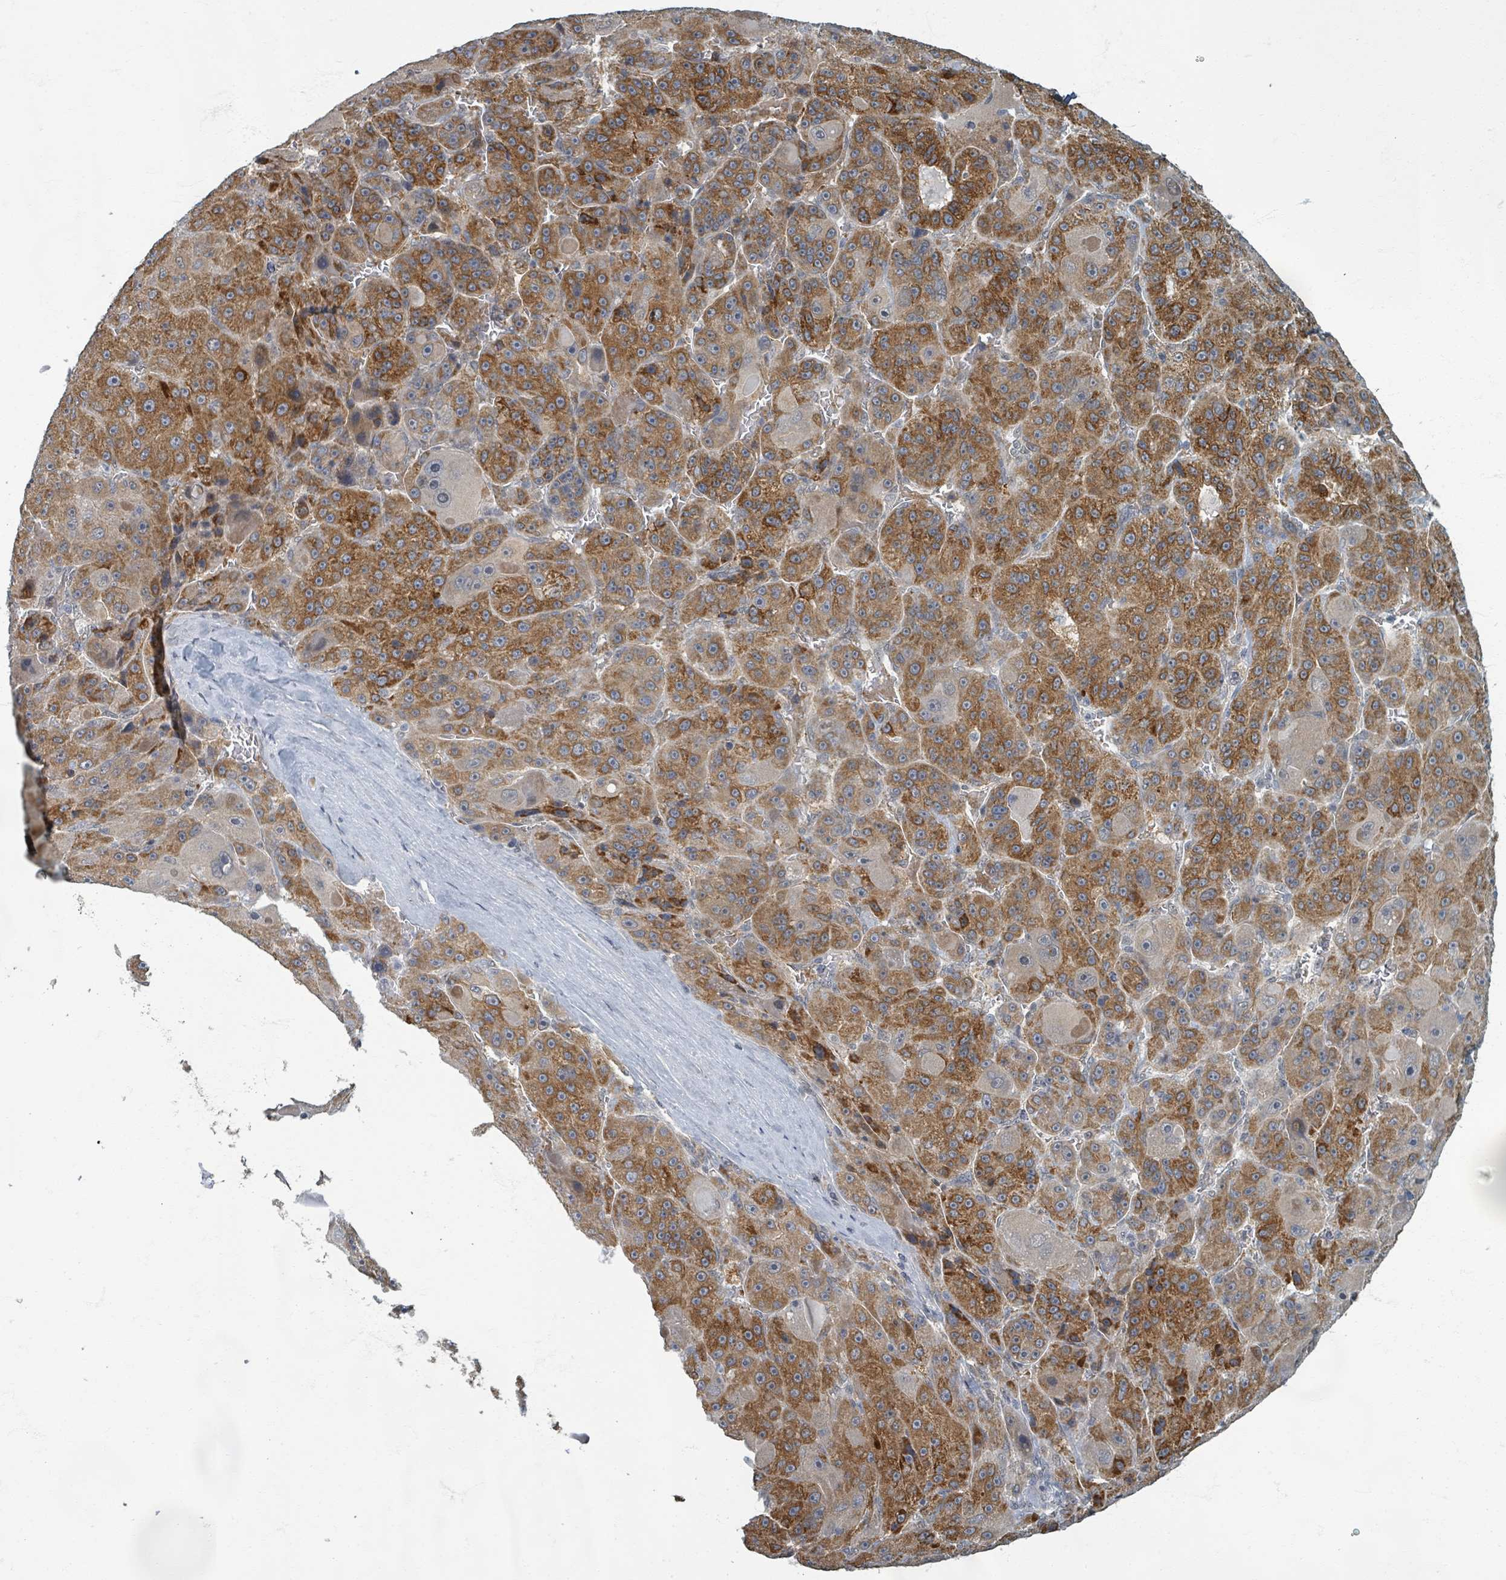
{"staining": {"intensity": "strong", "quantity": "25%-75%", "location": "cytoplasmic/membranous"}, "tissue": "liver cancer", "cell_type": "Tumor cells", "image_type": "cancer", "snomed": [{"axis": "morphology", "description": "Carcinoma, Hepatocellular, NOS"}, {"axis": "topography", "description": "Liver"}], "caption": "Approximately 25%-75% of tumor cells in human liver cancer (hepatocellular carcinoma) display strong cytoplasmic/membranous protein staining as visualized by brown immunohistochemical staining.", "gene": "INTS15", "patient": {"sex": "male", "age": 76}}